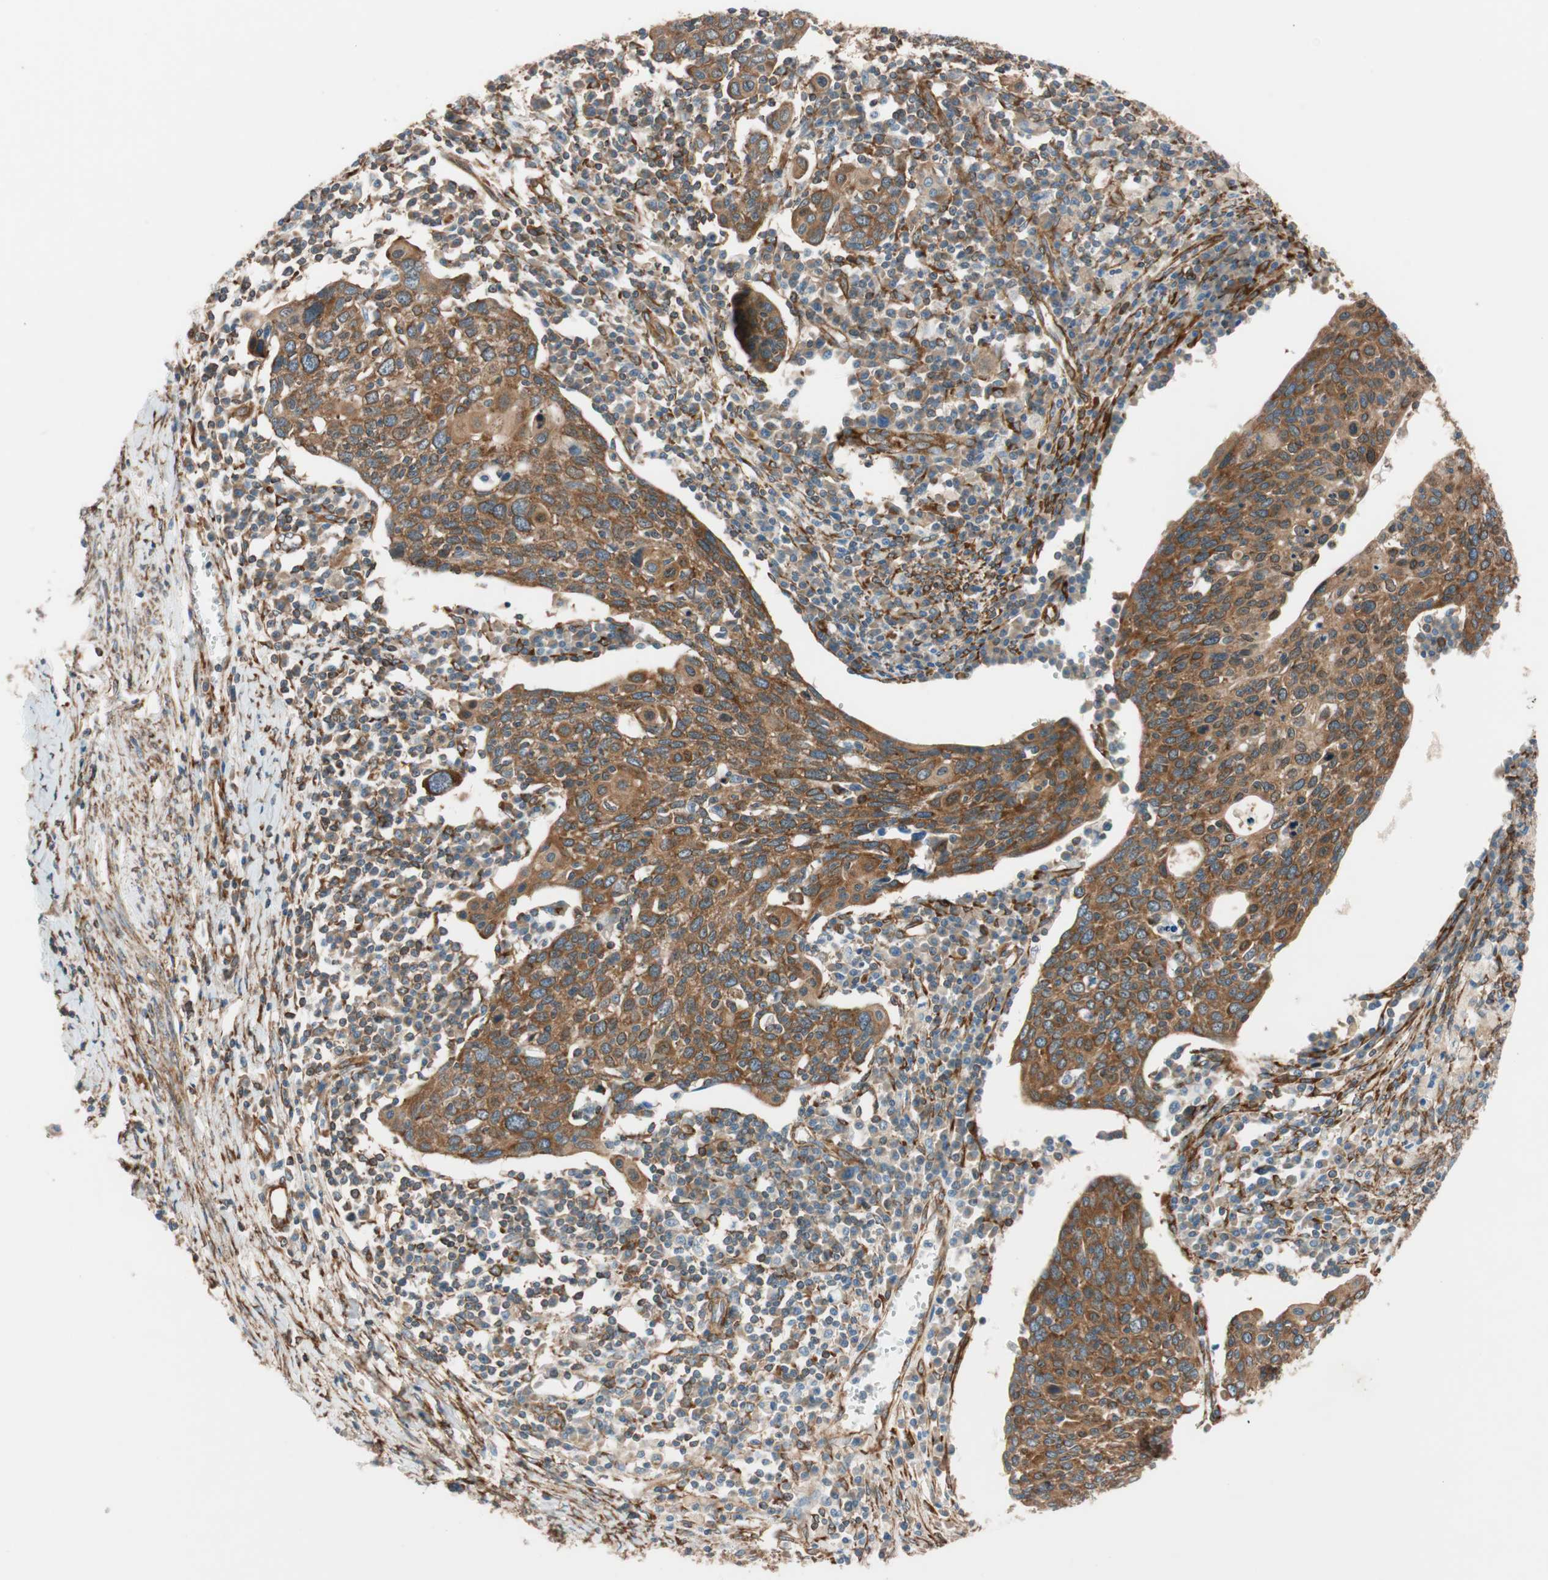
{"staining": {"intensity": "strong", "quantity": ">75%", "location": "cytoplasmic/membranous"}, "tissue": "cervical cancer", "cell_type": "Tumor cells", "image_type": "cancer", "snomed": [{"axis": "morphology", "description": "Squamous cell carcinoma, NOS"}, {"axis": "topography", "description": "Cervix"}], "caption": "Immunohistochemical staining of cervical cancer exhibits high levels of strong cytoplasmic/membranous protein staining in approximately >75% of tumor cells.", "gene": "WASL", "patient": {"sex": "female", "age": 40}}